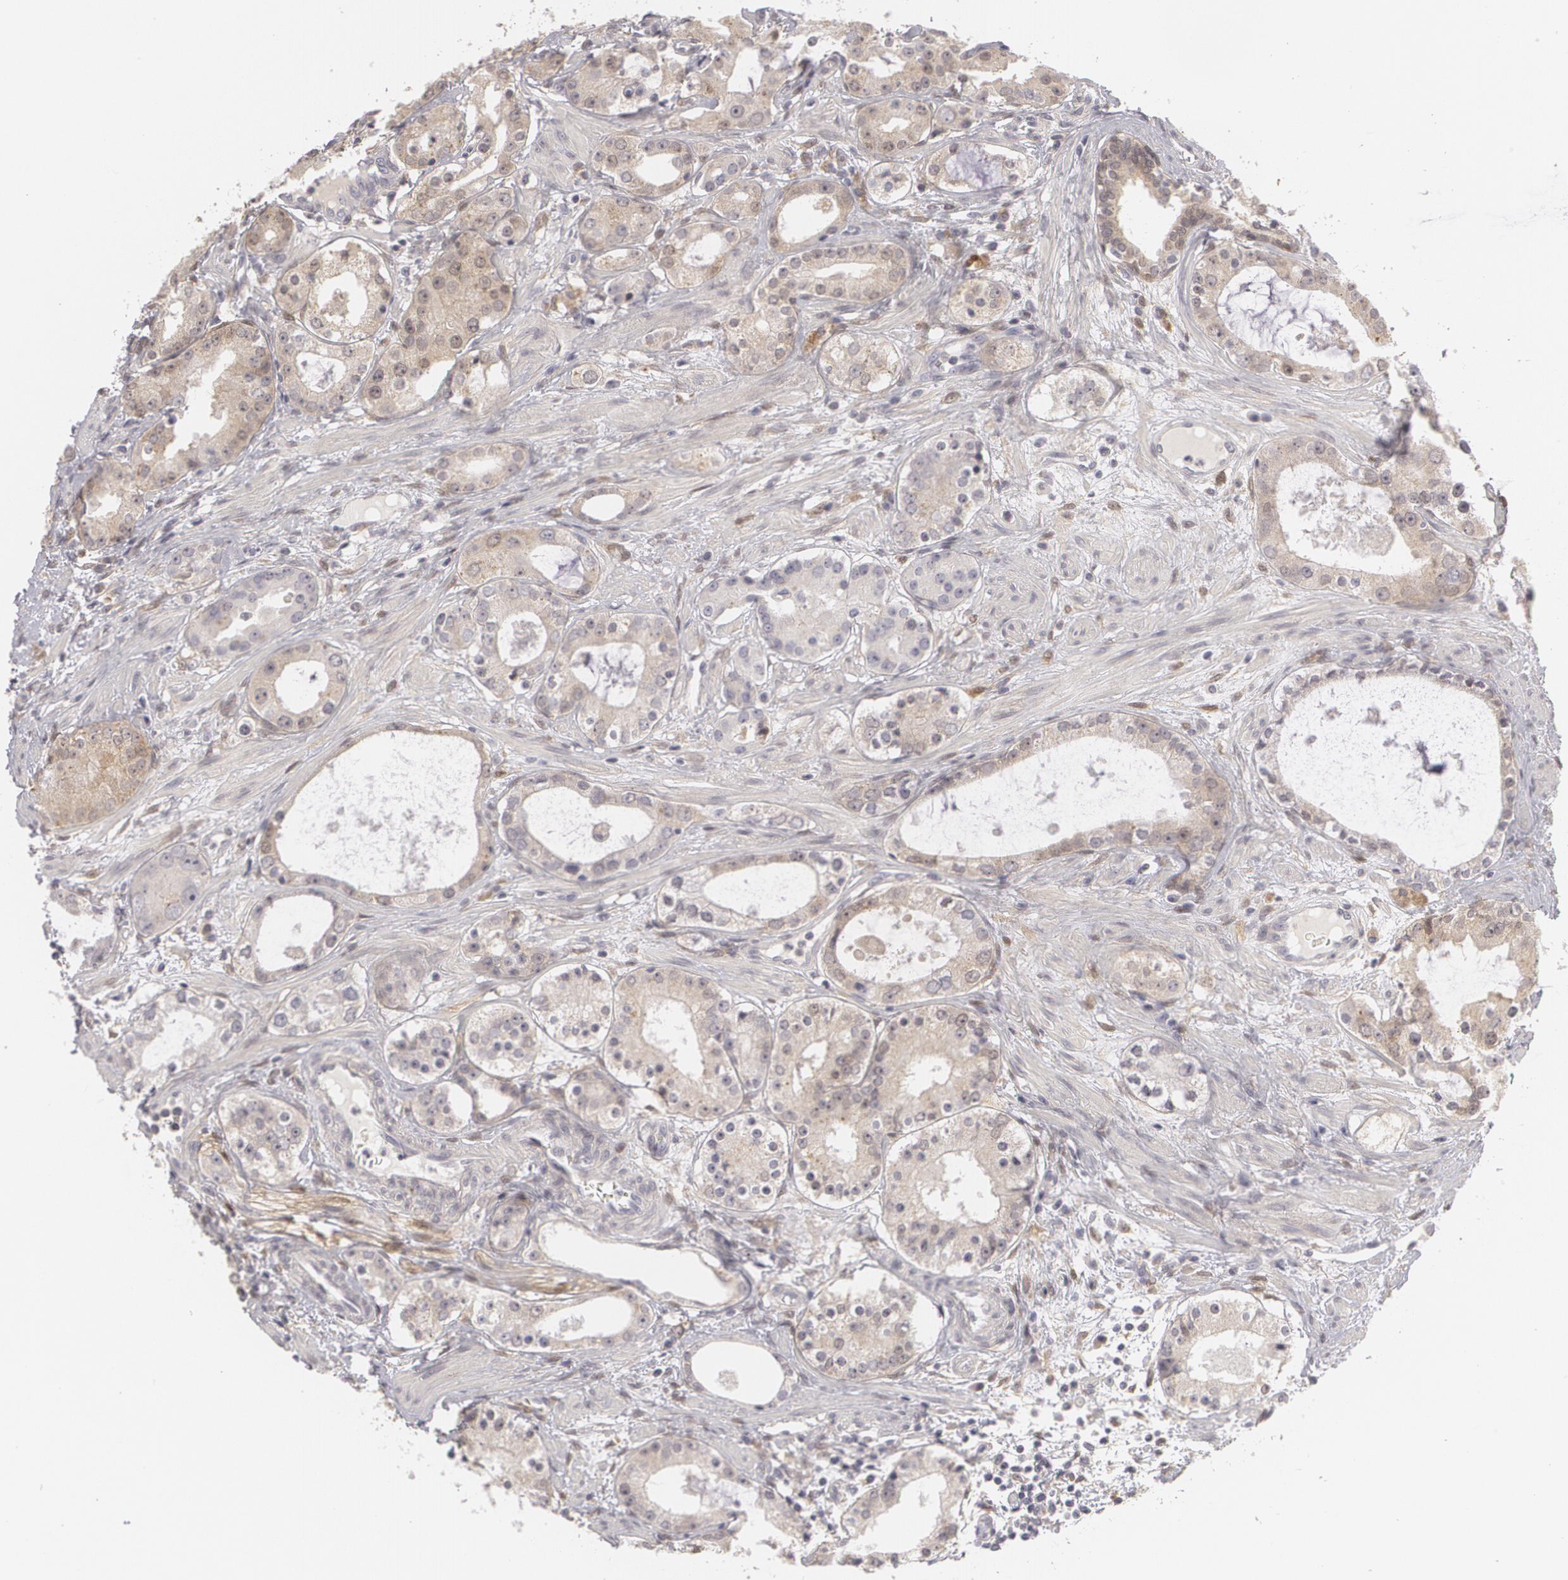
{"staining": {"intensity": "weak", "quantity": "25%-75%", "location": "cytoplasmic/membranous"}, "tissue": "prostate cancer", "cell_type": "Tumor cells", "image_type": "cancer", "snomed": [{"axis": "morphology", "description": "Adenocarcinoma, Medium grade"}, {"axis": "topography", "description": "Prostate"}], "caption": "A brown stain shows weak cytoplasmic/membranous expression of a protein in human adenocarcinoma (medium-grade) (prostate) tumor cells.", "gene": "EFS", "patient": {"sex": "male", "age": 73}}